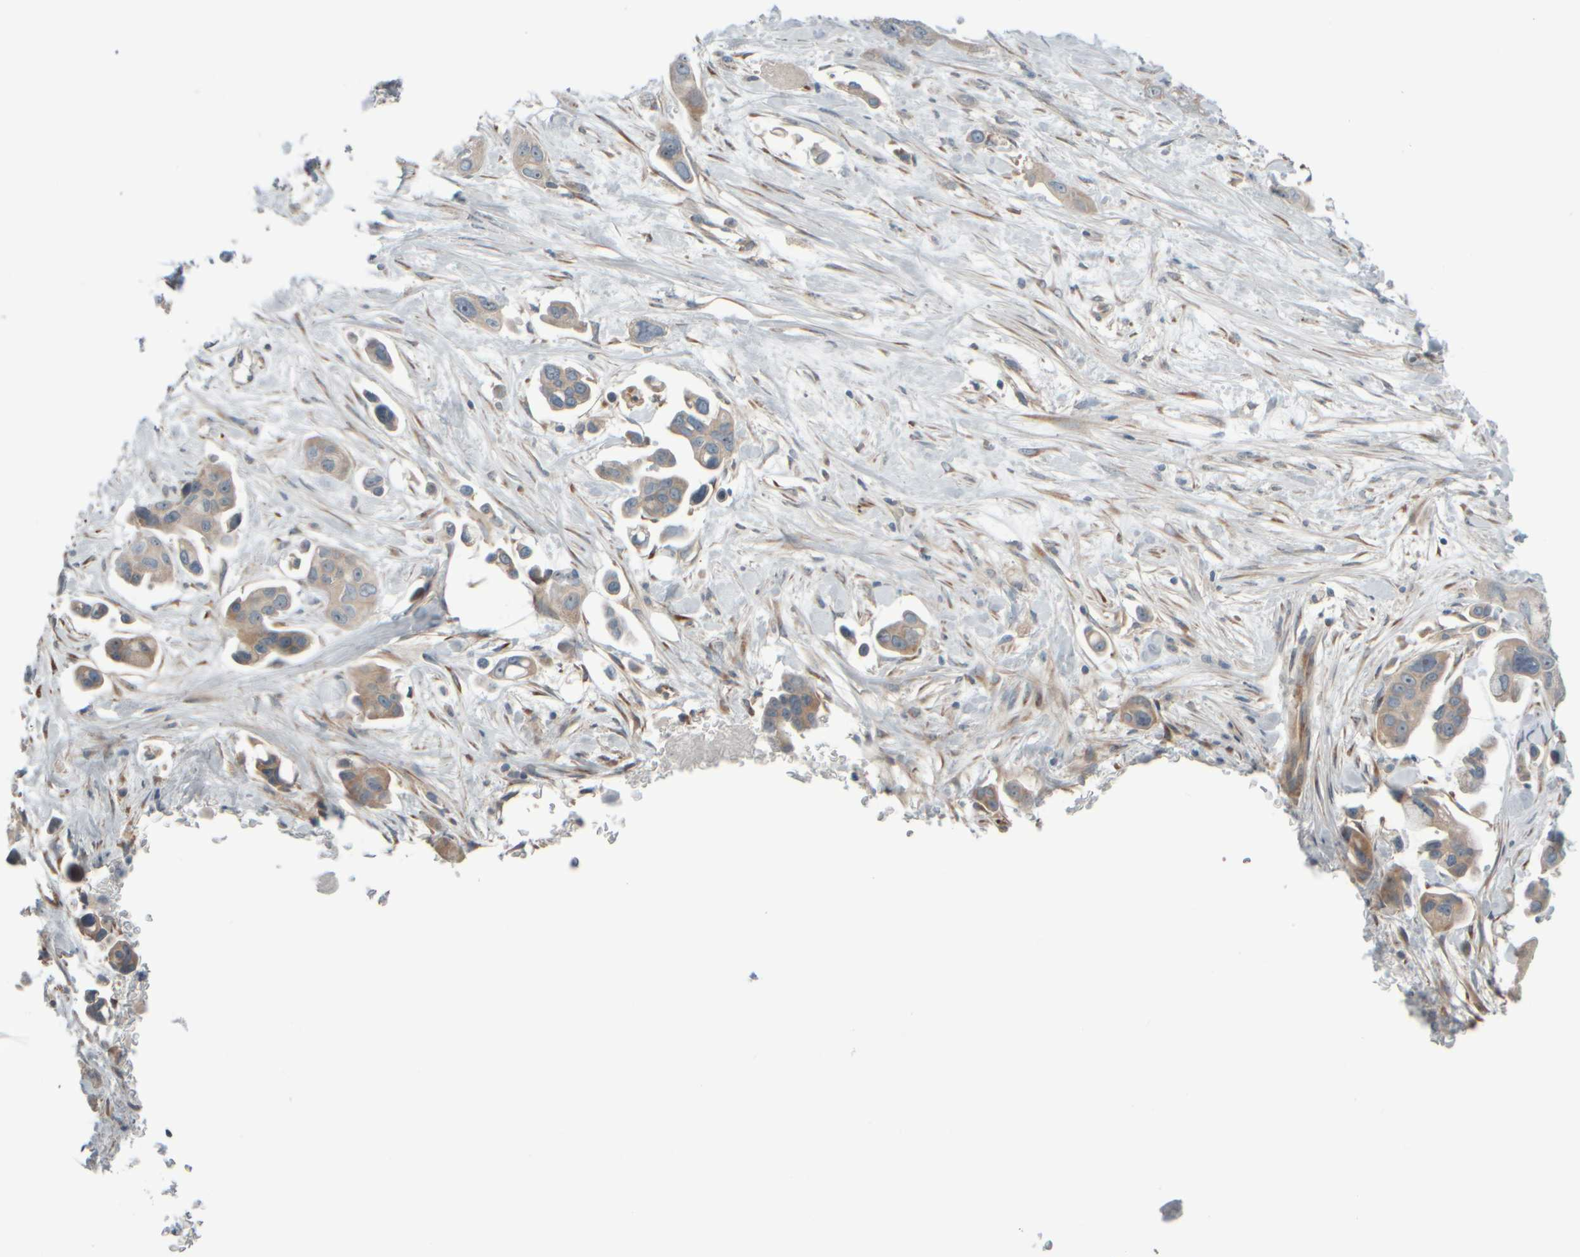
{"staining": {"intensity": "weak", "quantity": "25%-75%", "location": "cytoplasmic/membranous"}, "tissue": "pancreatic cancer", "cell_type": "Tumor cells", "image_type": "cancer", "snomed": [{"axis": "morphology", "description": "Adenocarcinoma, NOS"}, {"axis": "topography", "description": "Pancreas"}], "caption": "Human pancreatic cancer stained for a protein (brown) demonstrates weak cytoplasmic/membranous positive staining in approximately 25%-75% of tumor cells.", "gene": "HGS", "patient": {"sex": "male", "age": 53}}